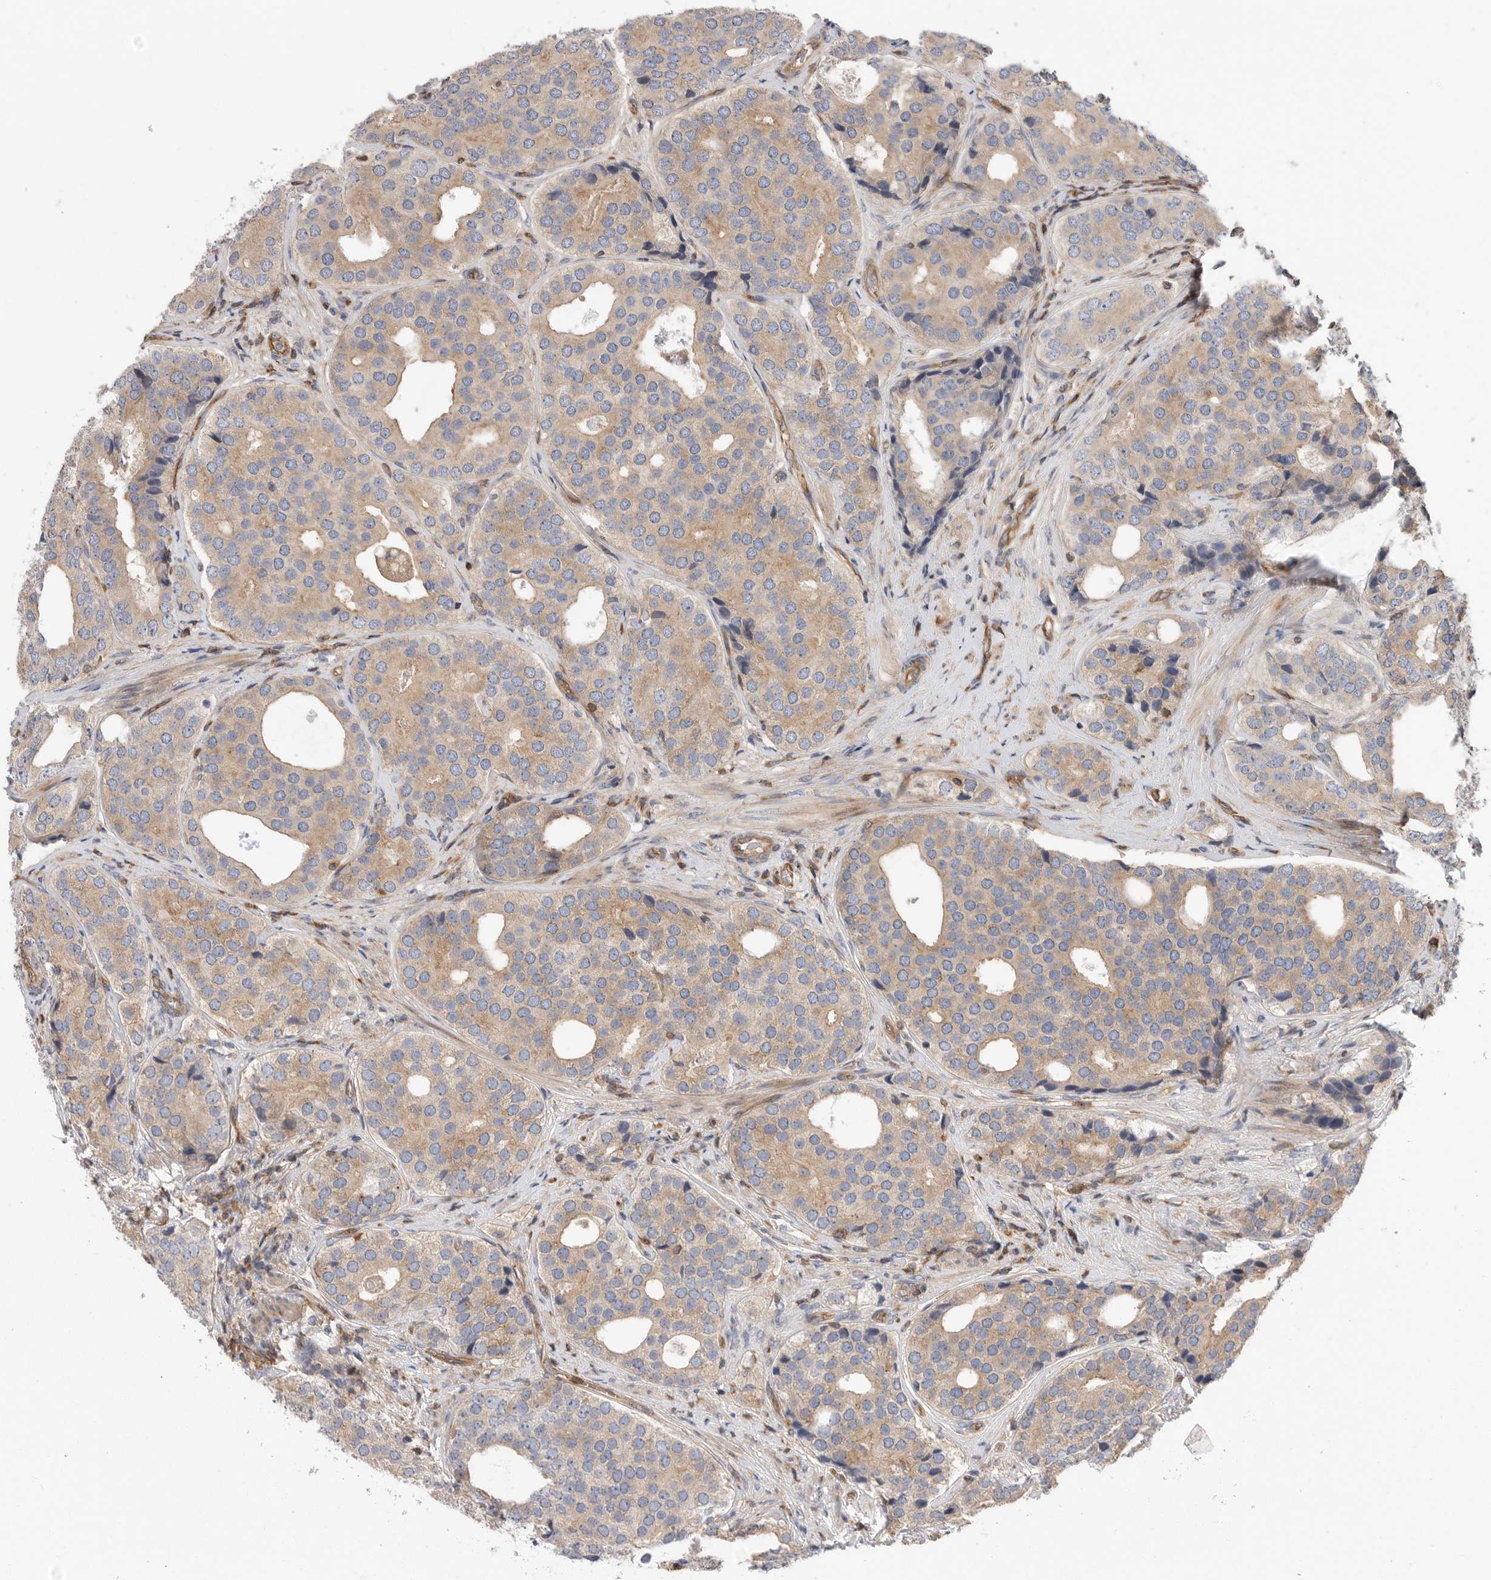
{"staining": {"intensity": "weak", "quantity": "25%-75%", "location": "cytoplasmic/membranous"}, "tissue": "prostate cancer", "cell_type": "Tumor cells", "image_type": "cancer", "snomed": [{"axis": "morphology", "description": "Adenocarcinoma, High grade"}, {"axis": "topography", "description": "Prostate"}], "caption": "Protein staining of prostate adenocarcinoma (high-grade) tissue reveals weak cytoplasmic/membranous positivity in approximately 25%-75% of tumor cells.", "gene": "PRKCH", "patient": {"sex": "male", "age": 56}}